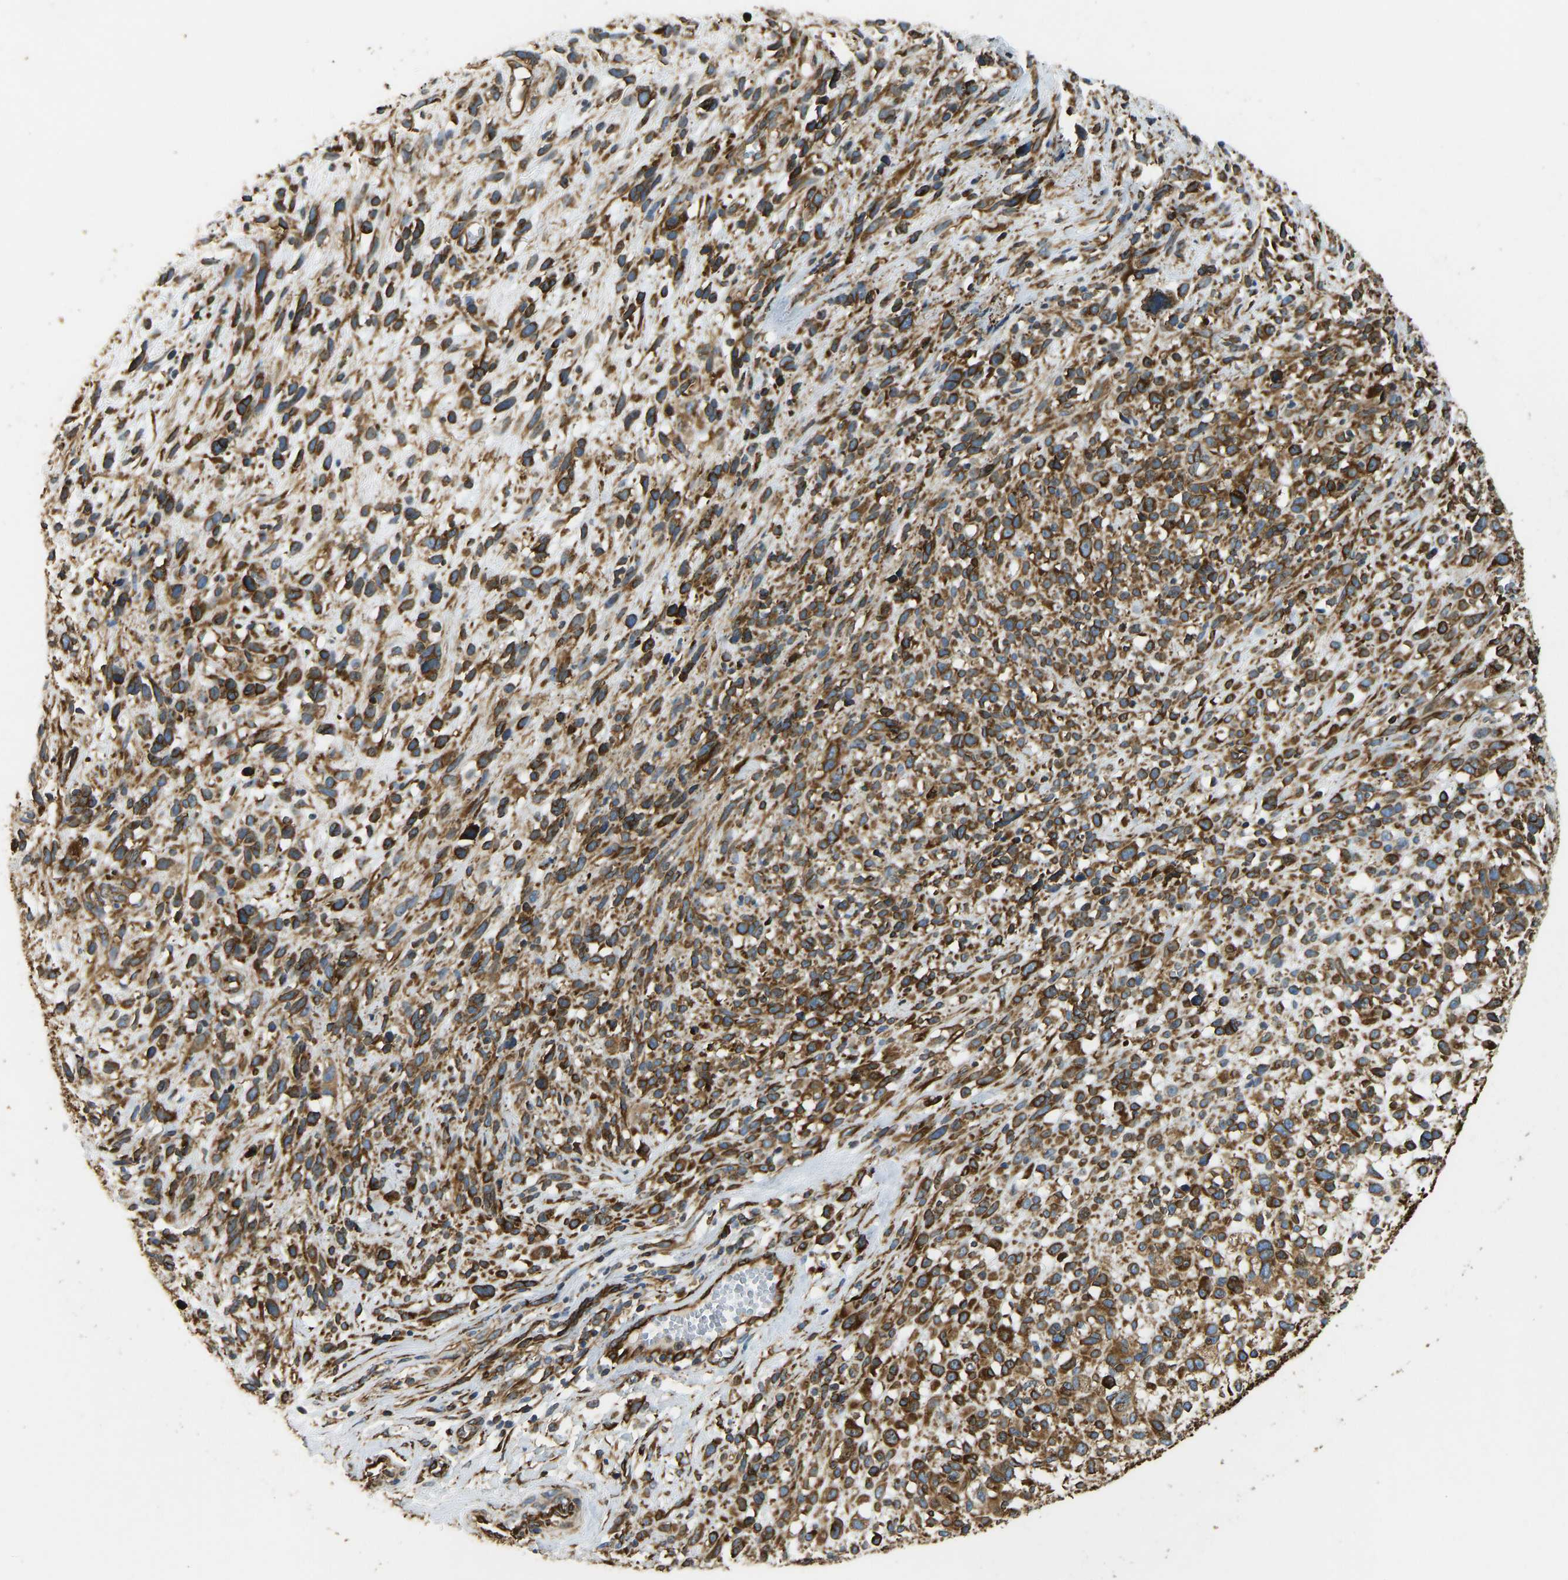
{"staining": {"intensity": "strong", "quantity": ">75%", "location": "cytoplasmic/membranous"}, "tissue": "melanoma", "cell_type": "Tumor cells", "image_type": "cancer", "snomed": [{"axis": "morphology", "description": "Malignant melanoma, NOS"}, {"axis": "topography", "description": "Skin"}], "caption": "Tumor cells display high levels of strong cytoplasmic/membranous positivity in about >75% of cells in human malignant melanoma. Nuclei are stained in blue.", "gene": "BEX3", "patient": {"sex": "female", "age": 55}}